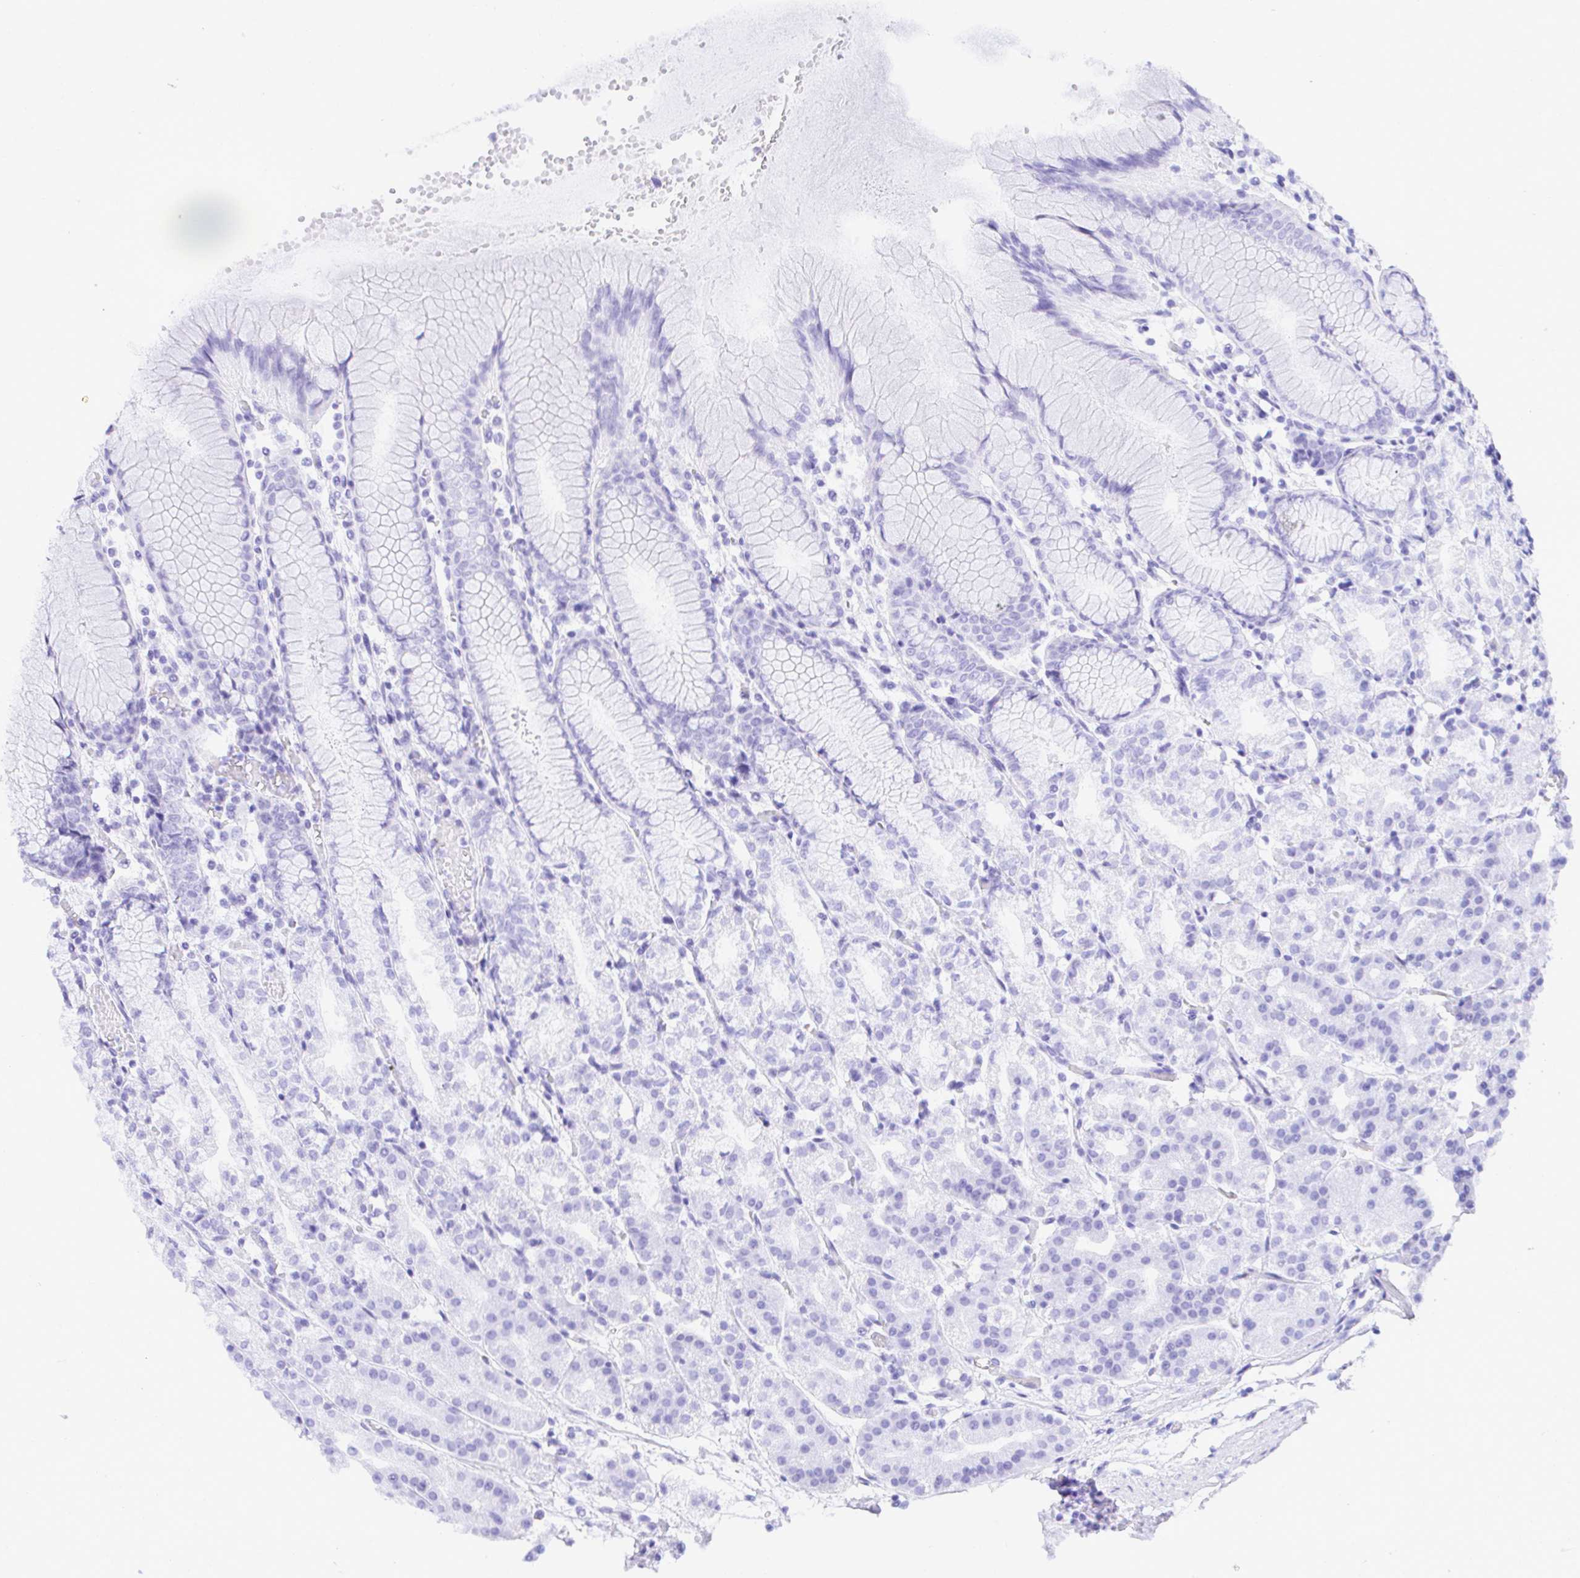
{"staining": {"intensity": "negative", "quantity": "none", "location": "none"}, "tissue": "stomach", "cell_type": "Glandular cells", "image_type": "normal", "snomed": [{"axis": "morphology", "description": "Normal tissue, NOS"}, {"axis": "topography", "description": "Stomach"}], "caption": "Immunohistochemistry (IHC) of unremarkable stomach shows no staining in glandular cells.", "gene": "FATE1", "patient": {"sex": "female", "age": 57}}